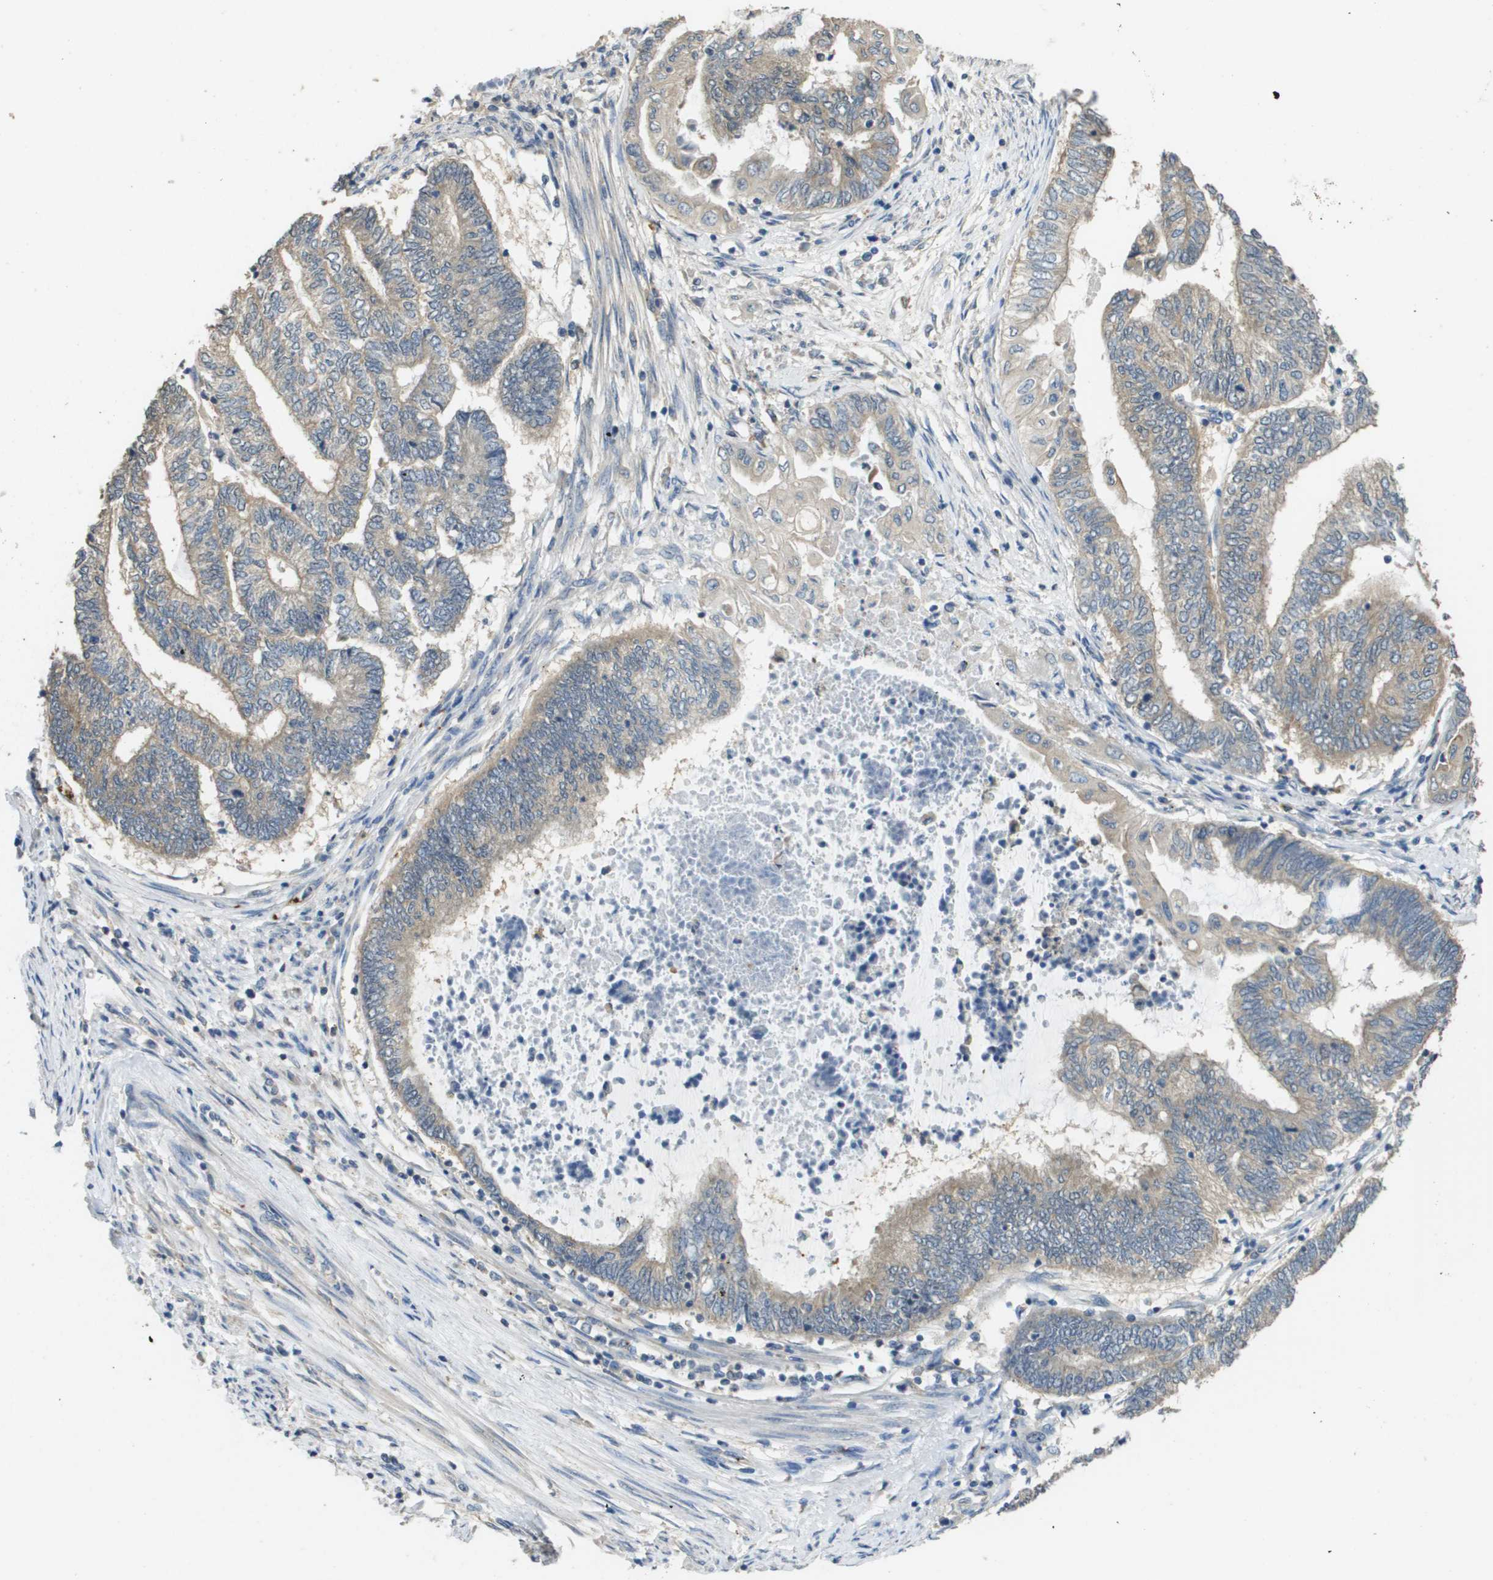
{"staining": {"intensity": "weak", "quantity": ">75%", "location": "cytoplasmic/membranous"}, "tissue": "endometrial cancer", "cell_type": "Tumor cells", "image_type": "cancer", "snomed": [{"axis": "morphology", "description": "Adenocarcinoma, NOS"}, {"axis": "topography", "description": "Uterus"}, {"axis": "topography", "description": "Endometrium"}], "caption": "An image of endometrial adenocarcinoma stained for a protein displays weak cytoplasmic/membranous brown staining in tumor cells. The staining is performed using DAB (3,3'-diaminobenzidine) brown chromogen to label protein expression. The nuclei are counter-stained blue using hematoxylin.", "gene": "RAB27B", "patient": {"sex": "female", "age": 70}}